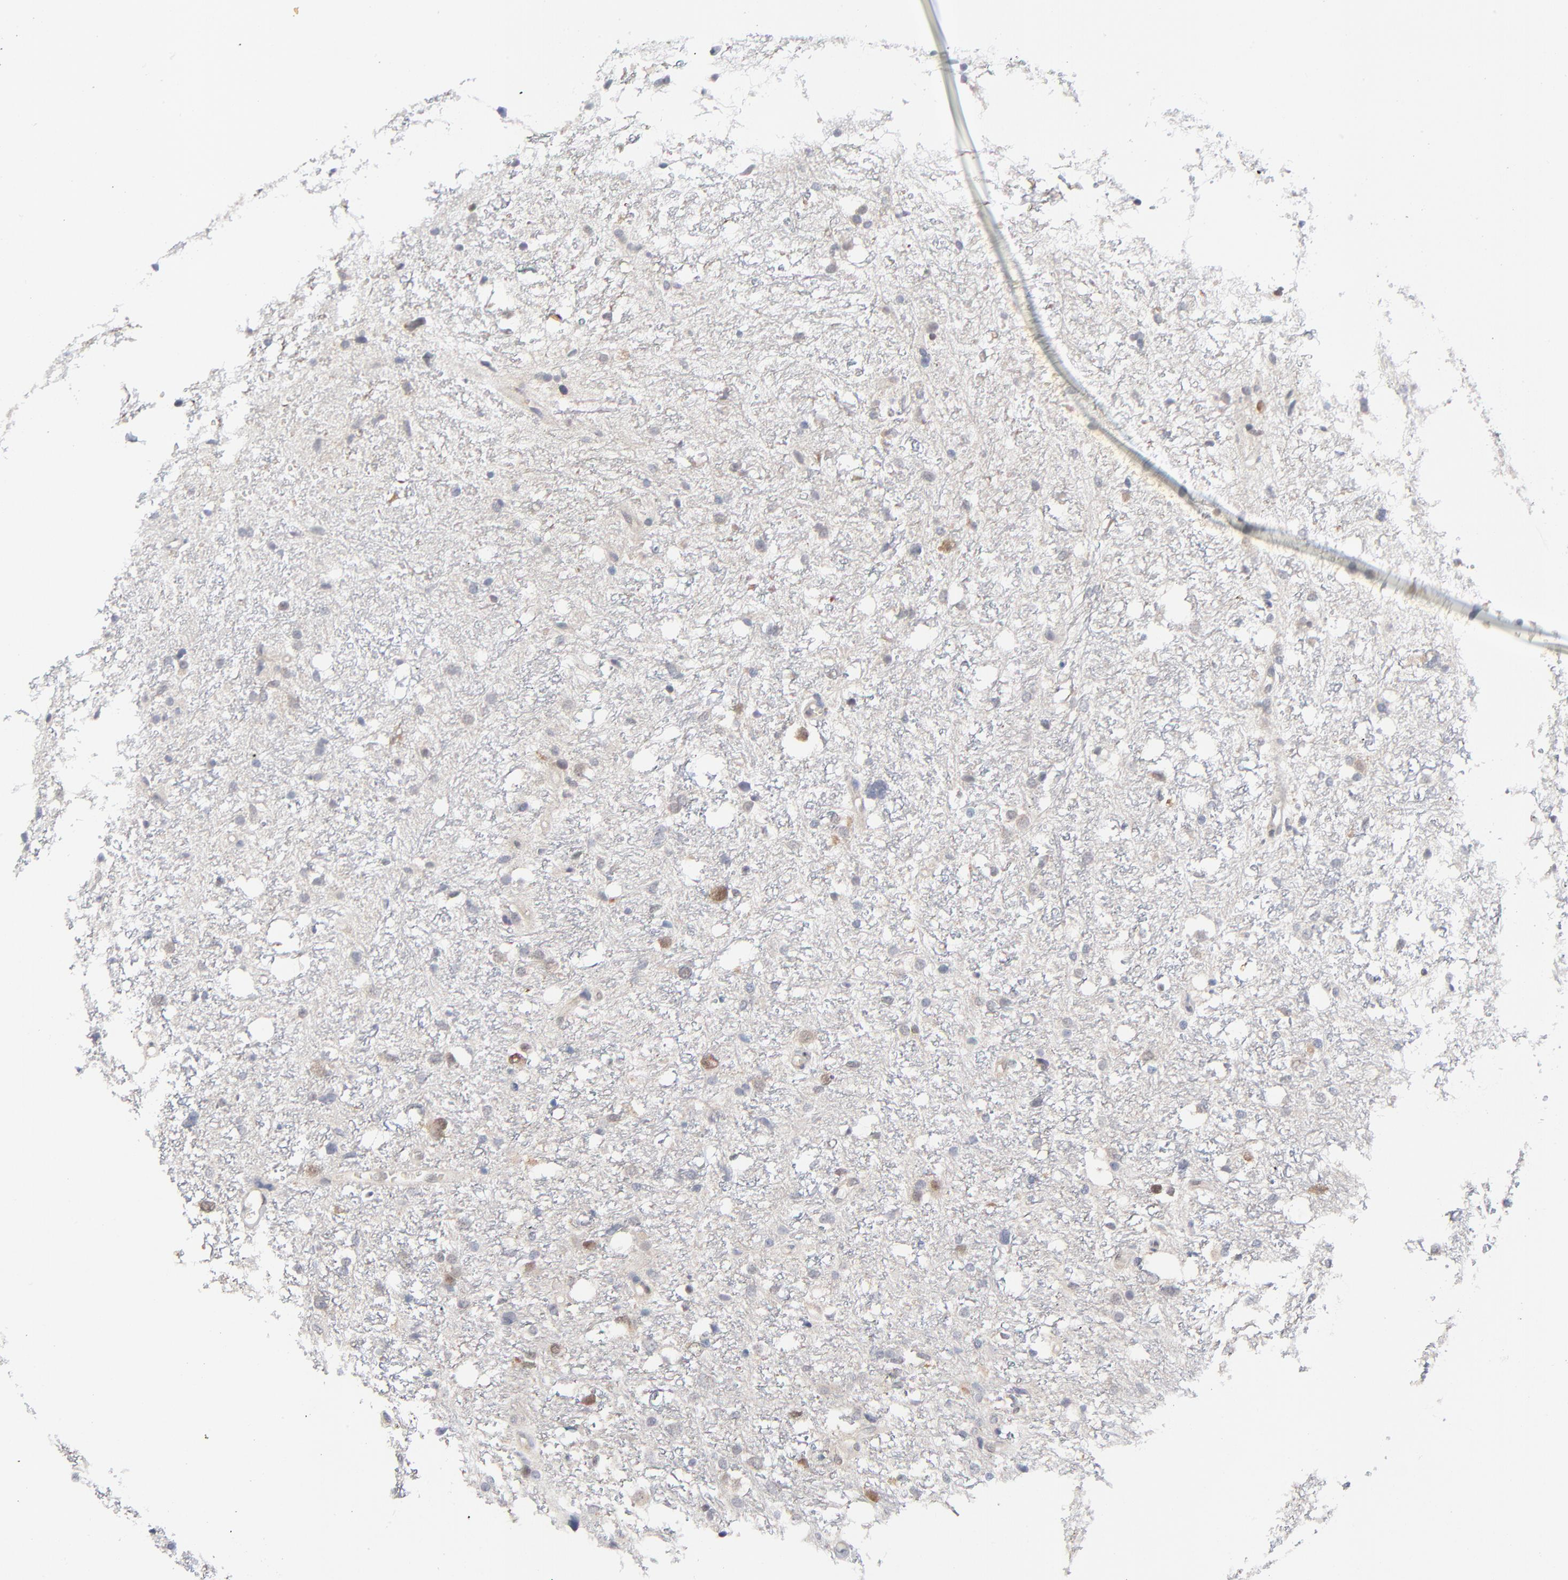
{"staining": {"intensity": "weak", "quantity": "<25%", "location": "cytoplasmic/membranous"}, "tissue": "glioma", "cell_type": "Tumor cells", "image_type": "cancer", "snomed": [{"axis": "morphology", "description": "Glioma, malignant, High grade"}, {"axis": "topography", "description": "Brain"}], "caption": "This is a histopathology image of immunohistochemistry (IHC) staining of glioma, which shows no positivity in tumor cells.", "gene": "RPS6KB1", "patient": {"sex": "female", "age": 59}}